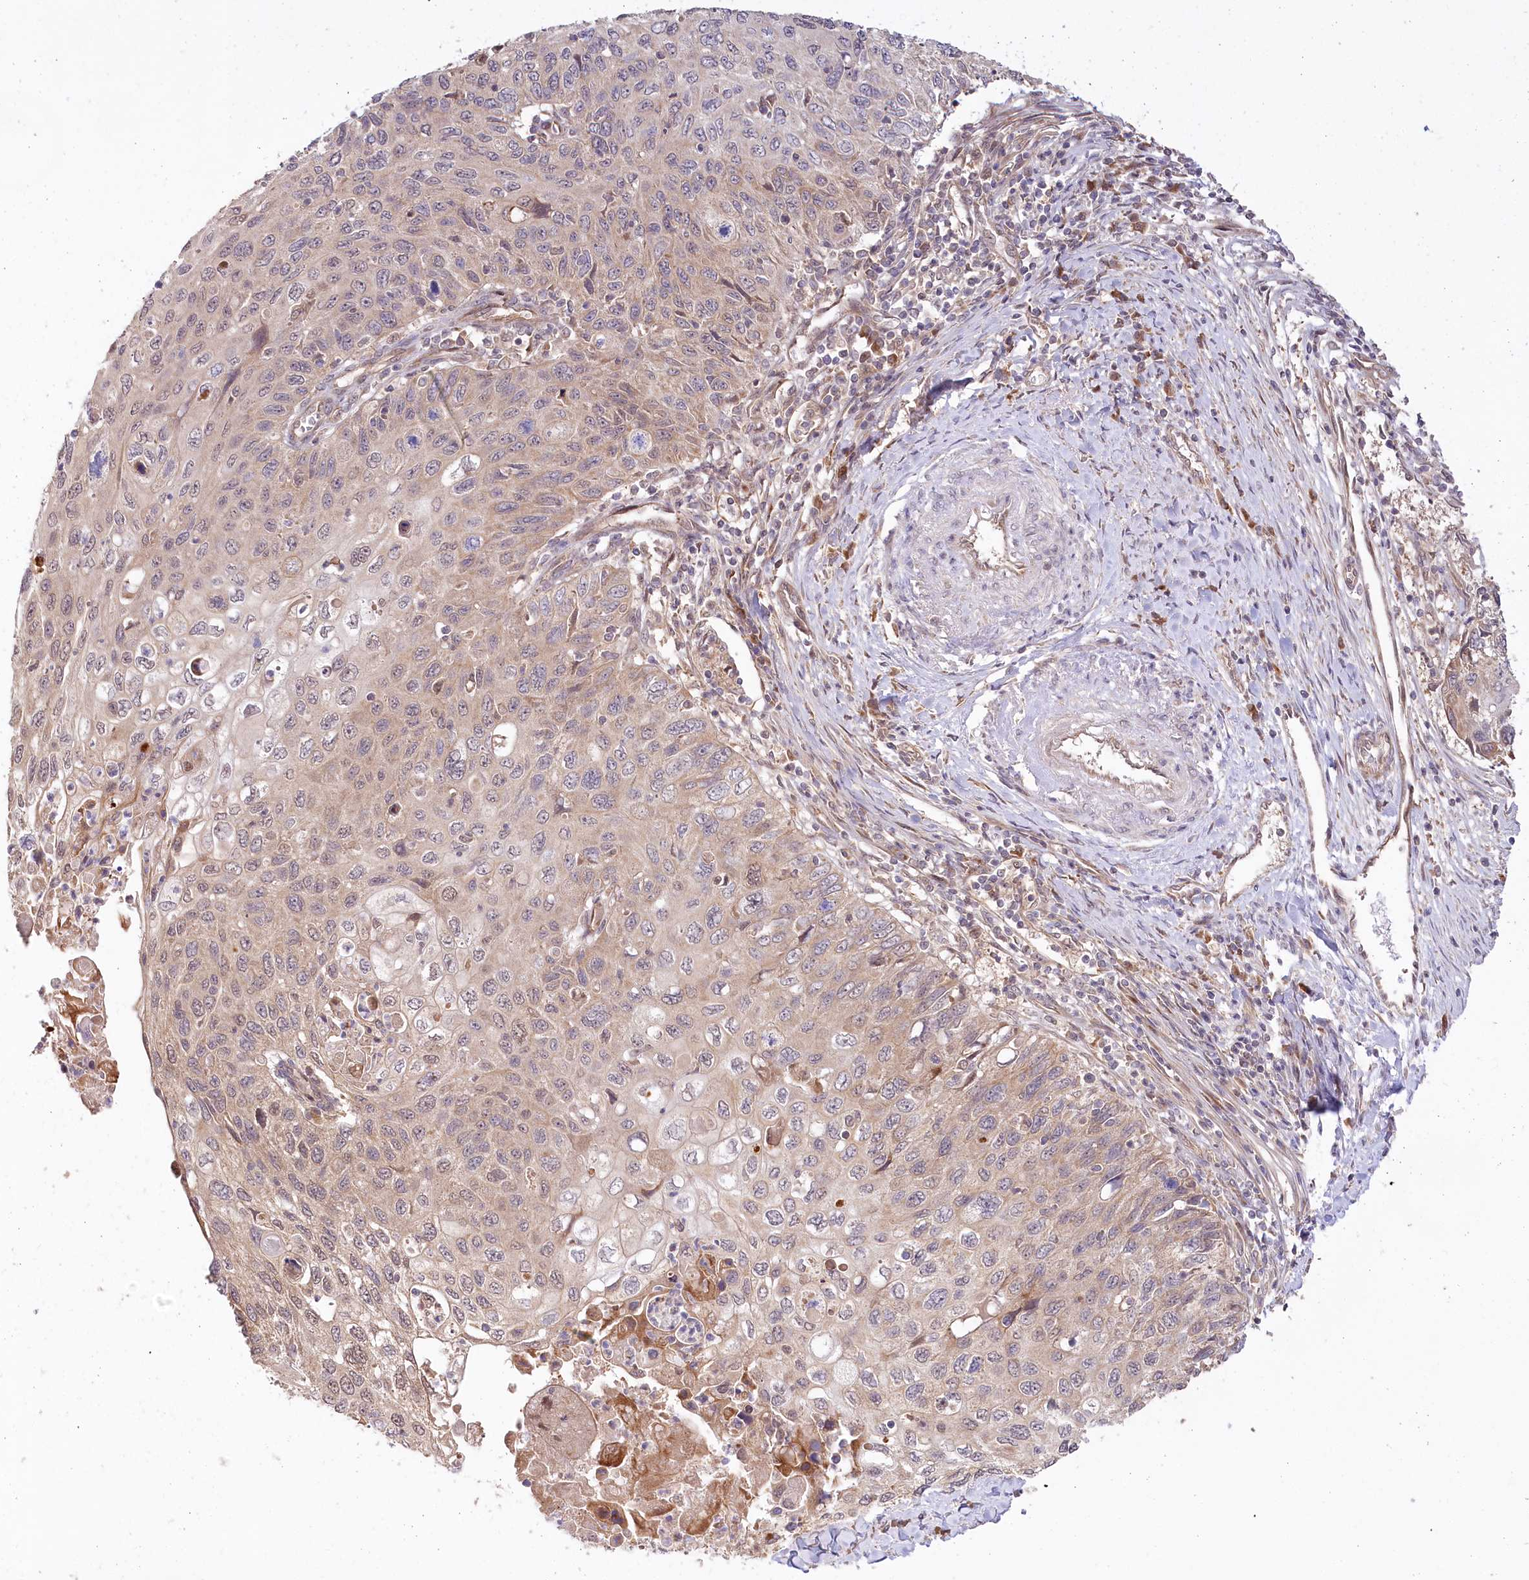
{"staining": {"intensity": "weak", "quantity": "<25%", "location": "cytoplasmic/membranous"}, "tissue": "cervical cancer", "cell_type": "Tumor cells", "image_type": "cancer", "snomed": [{"axis": "morphology", "description": "Squamous cell carcinoma, NOS"}, {"axis": "topography", "description": "Cervix"}], "caption": "A histopathology image of cervical squamous cell carcinoma stained for a protein exhibits no brown staining in tumor cells.", "gene": "CEP70", "patient": {"sex": "female", "age": 70}}